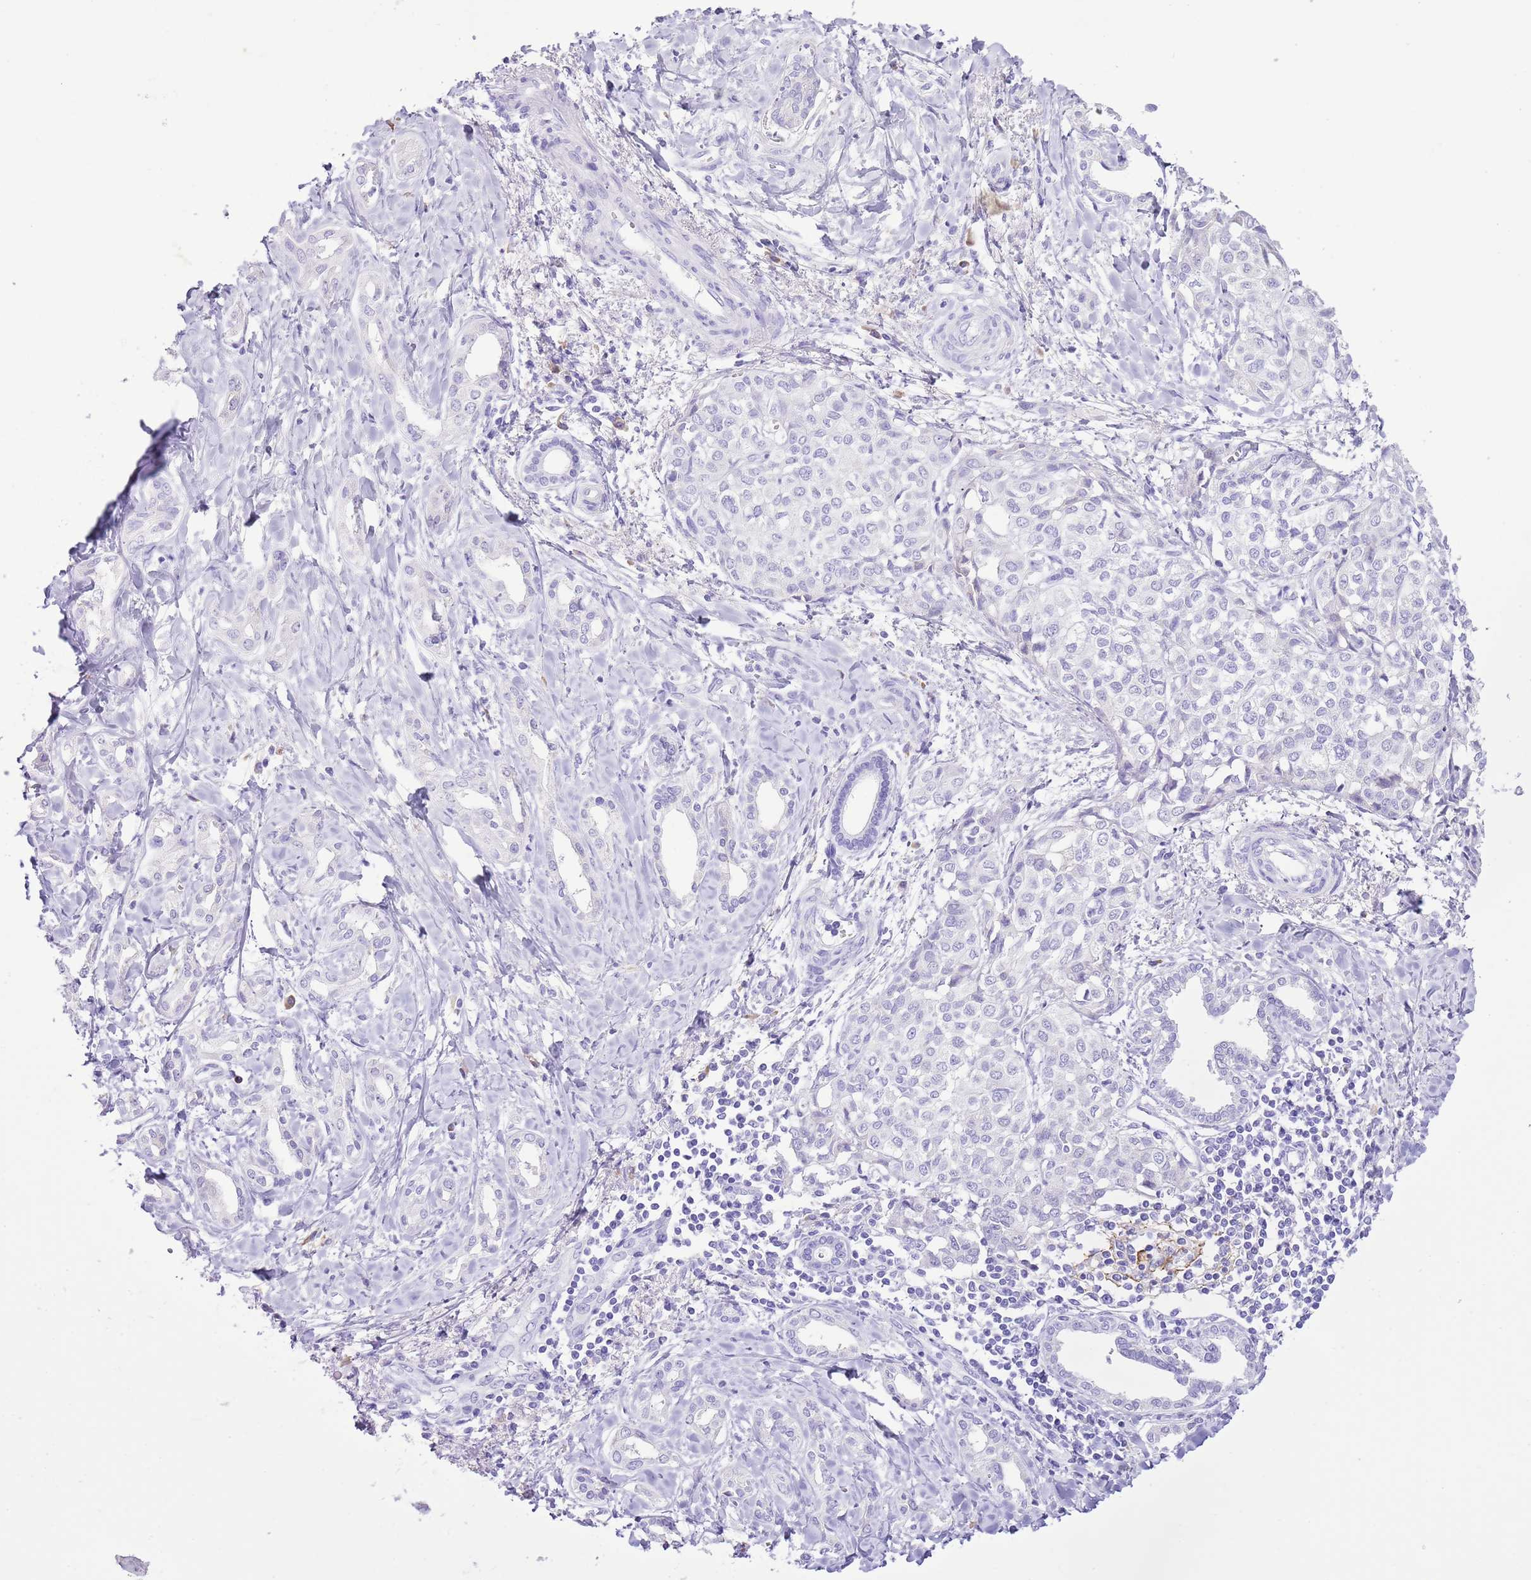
{"staining": {"intensity": "negative", "quantity": "none", "location": "none"}, "tissue": "liver cancer", "cell_type": "Tumor cells", "image_type": "cancer", "snomed": [{"axis": "morphology", "description": "Cholangiocarcinoma"}, {"axis": "topography", "description": "Liver"}], "caption": "IHC photomicrograph of neoplastic tissue: human liver cholangiocarcinoma stained with DAB (3,3'-diaminobenzidine) displays no significant protein positivity in tumor cells.", "gene": "AAR2", "patient": {"sex": "female", "age": 77}}